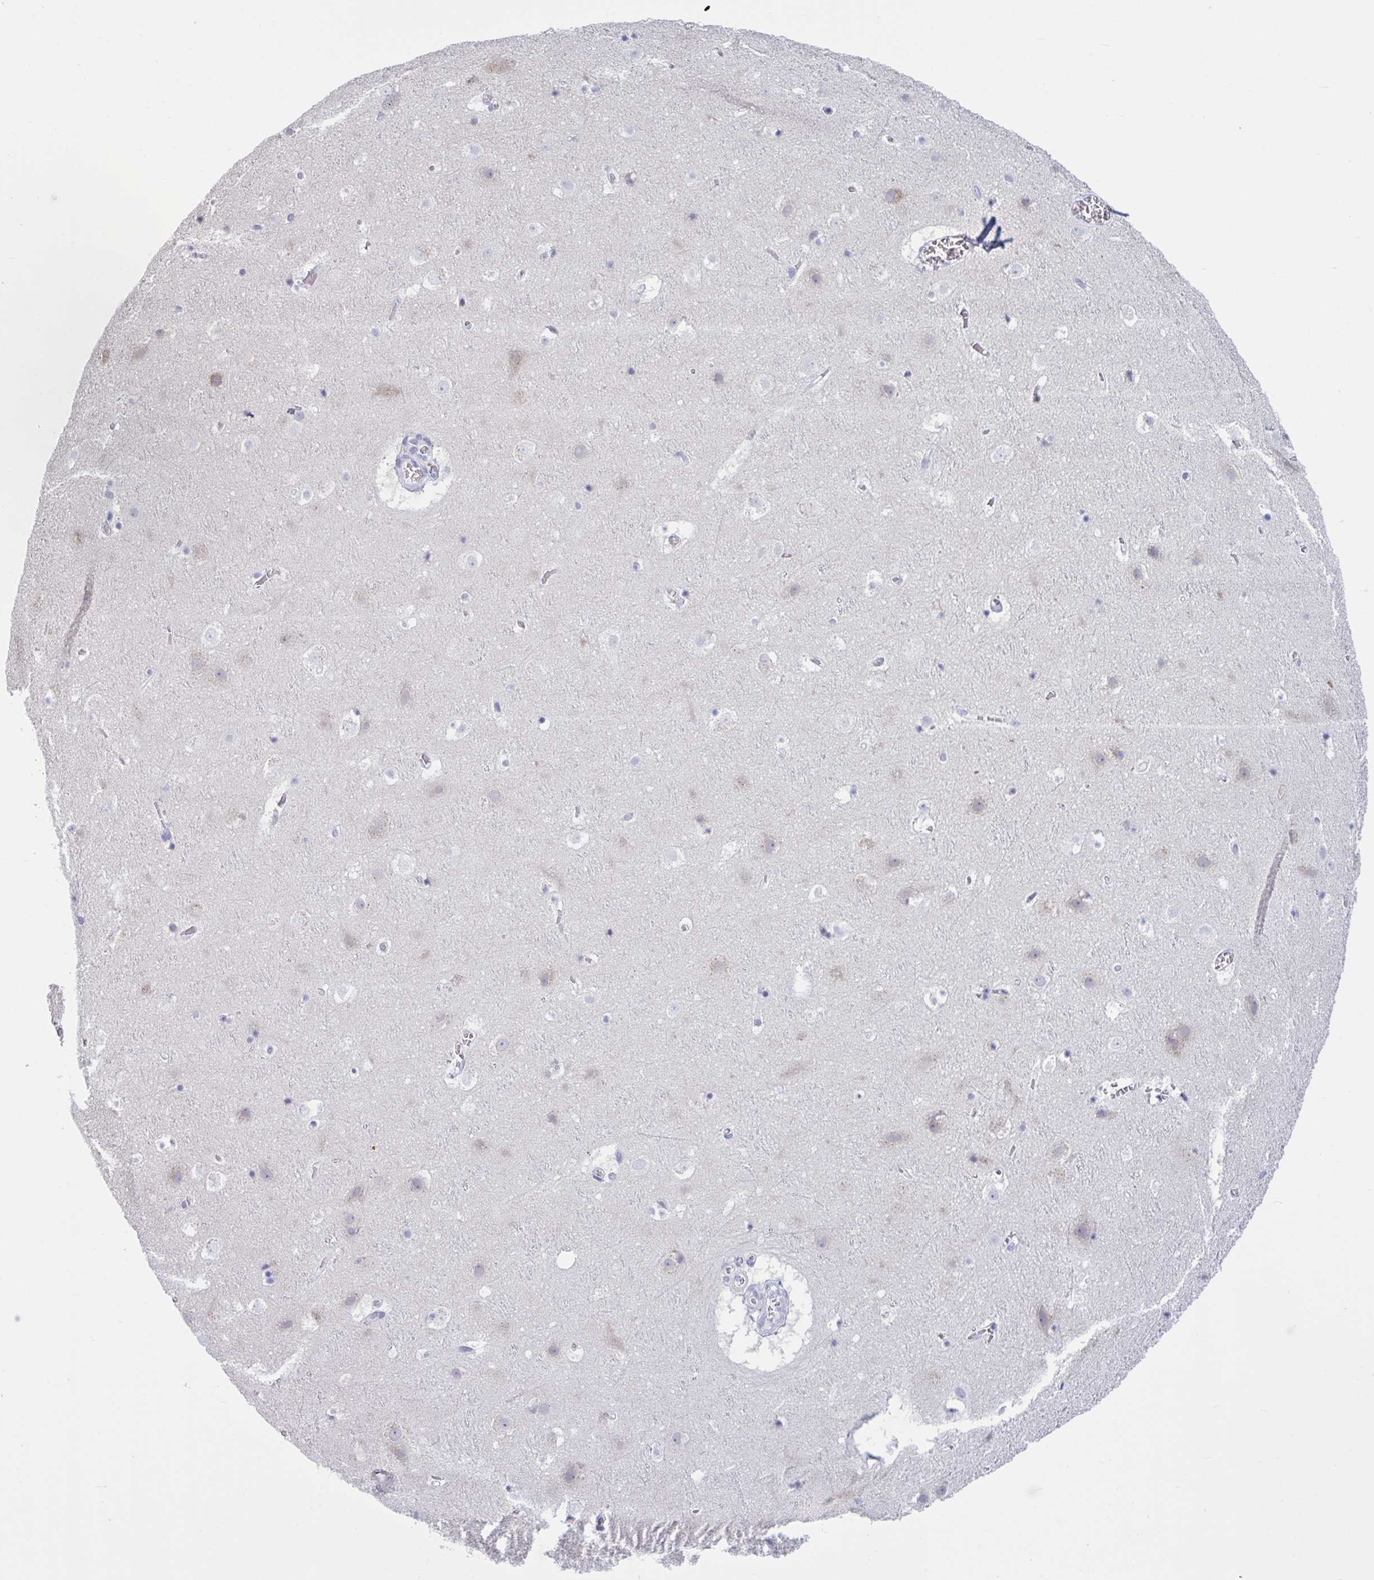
{"staining": {"intensity": "negative", "quantity": "none", "location": "none"}, "tissue": "cerebral cortex", "cell_type": "Endothelial cells", "image_type": "normal", "snomed": [{"axis": "morphology", "description": "Normal tissue, NOS"}, {"axis": "topography", "description": "Cerebral cortex"}], "caption": "A micrograph of cerebral cortex stained for a protein reveals no brown staining in endothelial cells. (Stains: DAB immunohistochemistry (IHC) with hematoxylin counter stain, Microscopy: brightfield microscopy at high magnification).", "gene": "HSD11B2", "patient": {"sex": "female", "age": 42}}